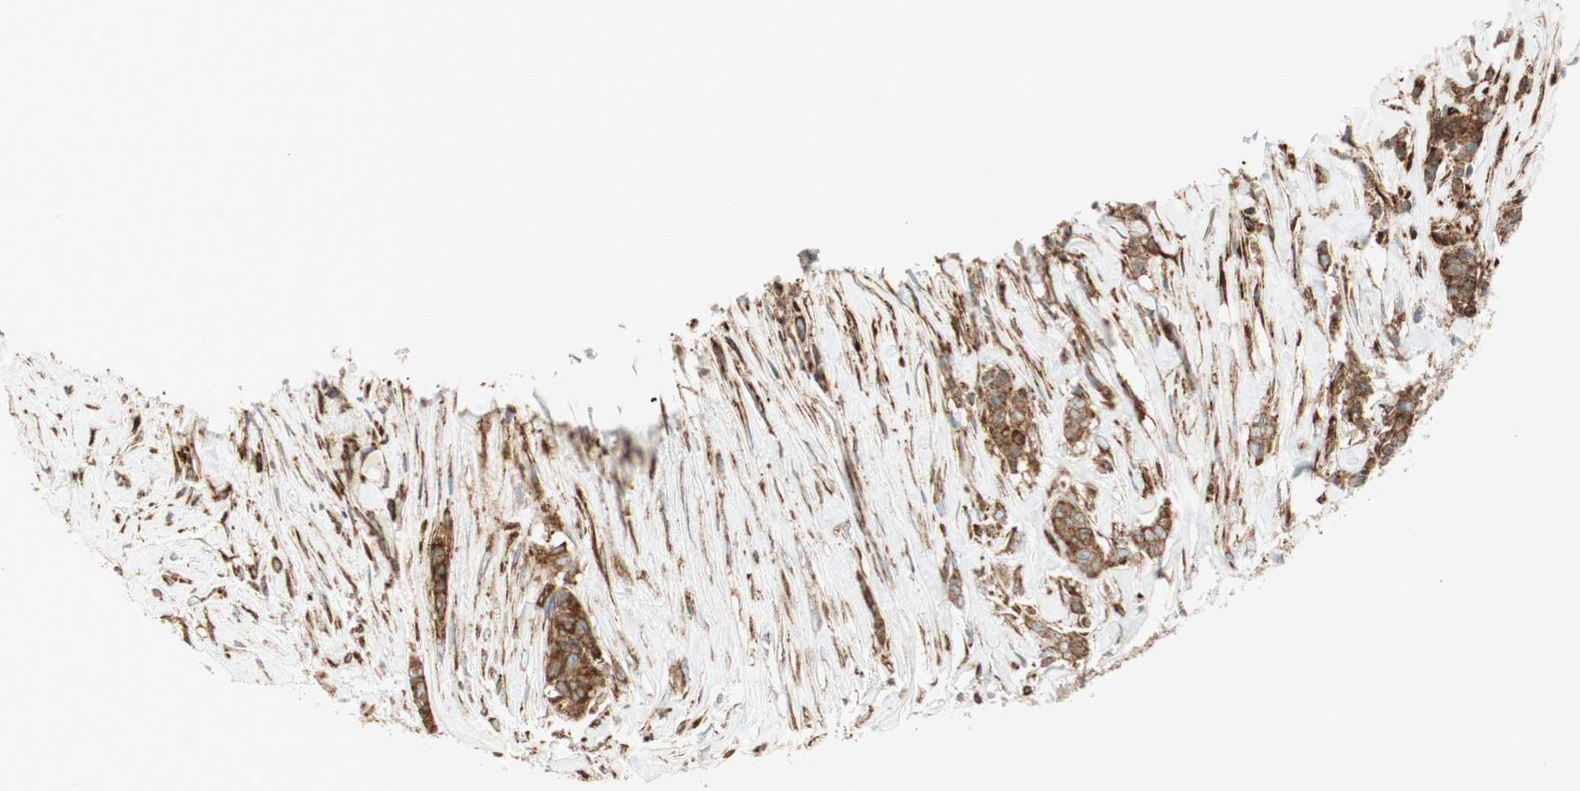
{"staining": {"intensity": "moderate", "quantity": ">75%", "location": "cytoplasmic/membranous"}, "tissue": "breast cancer", "cell_type": "Tumor cells", "image_type": "cancer", "snomed": [{"axis": "morphology", "description": "Duct carcinoma"}, {"axis": "topography", "description": "Breast"}], "caption": "Immunohistochemical staining of human breast cancer (intraductal carcinoma) shows medium levels of moderate cytoplasmic/membranous staining in approximately >75% of tumor cells.", "gene": "PRKCSH", "patient": {"sex": "female", "age": 40}}